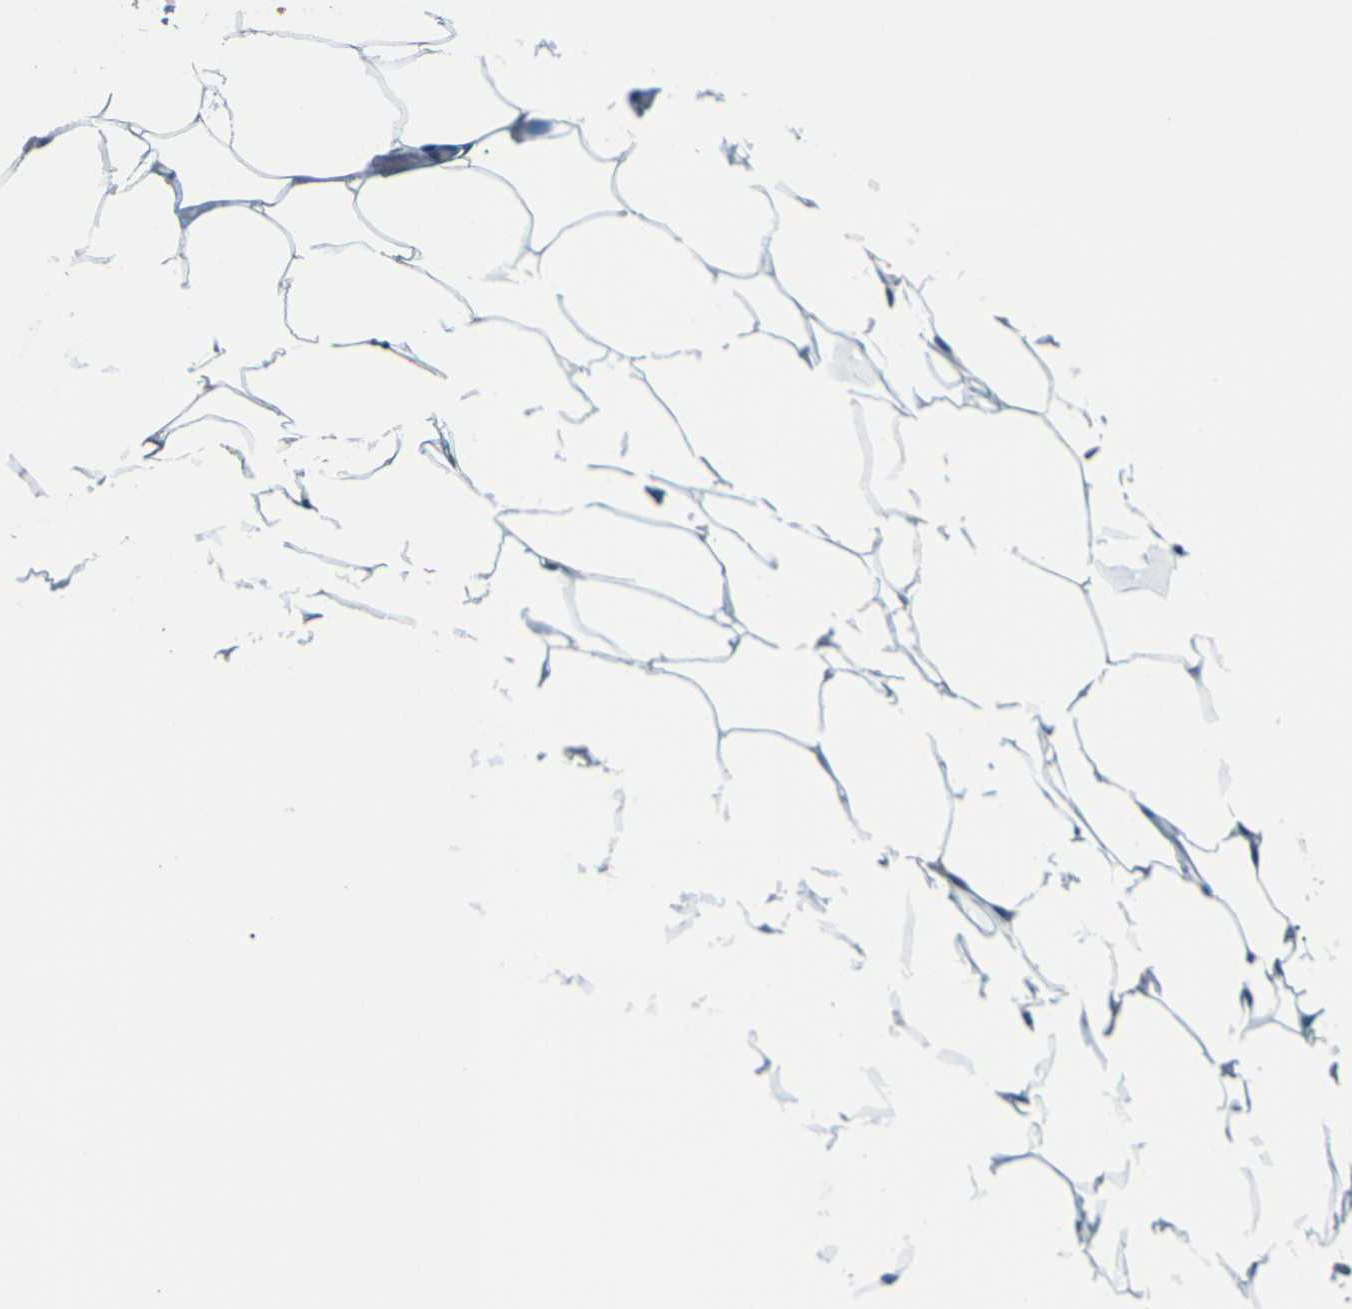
{"staining": {"intensity": "negative", "quantity": "none", "location": "none"}, "tissue": "adipose tissue", "cell_type": "Adipocytes", "image_type": "normal", "snomed": [{"axis": "morphology", "description": "Normal tissue, NOS"}, {"axis": "topography", "description": "Breast"}, {"axis": "topography", "description": "Adipose tissue"}], "caption": "Protein analysis of unremarkable adipose tissue demonstrates no significant staining in adipocytes.", "gene": "SLC13A3", "patient": {"sex": "female", "age": 25}}